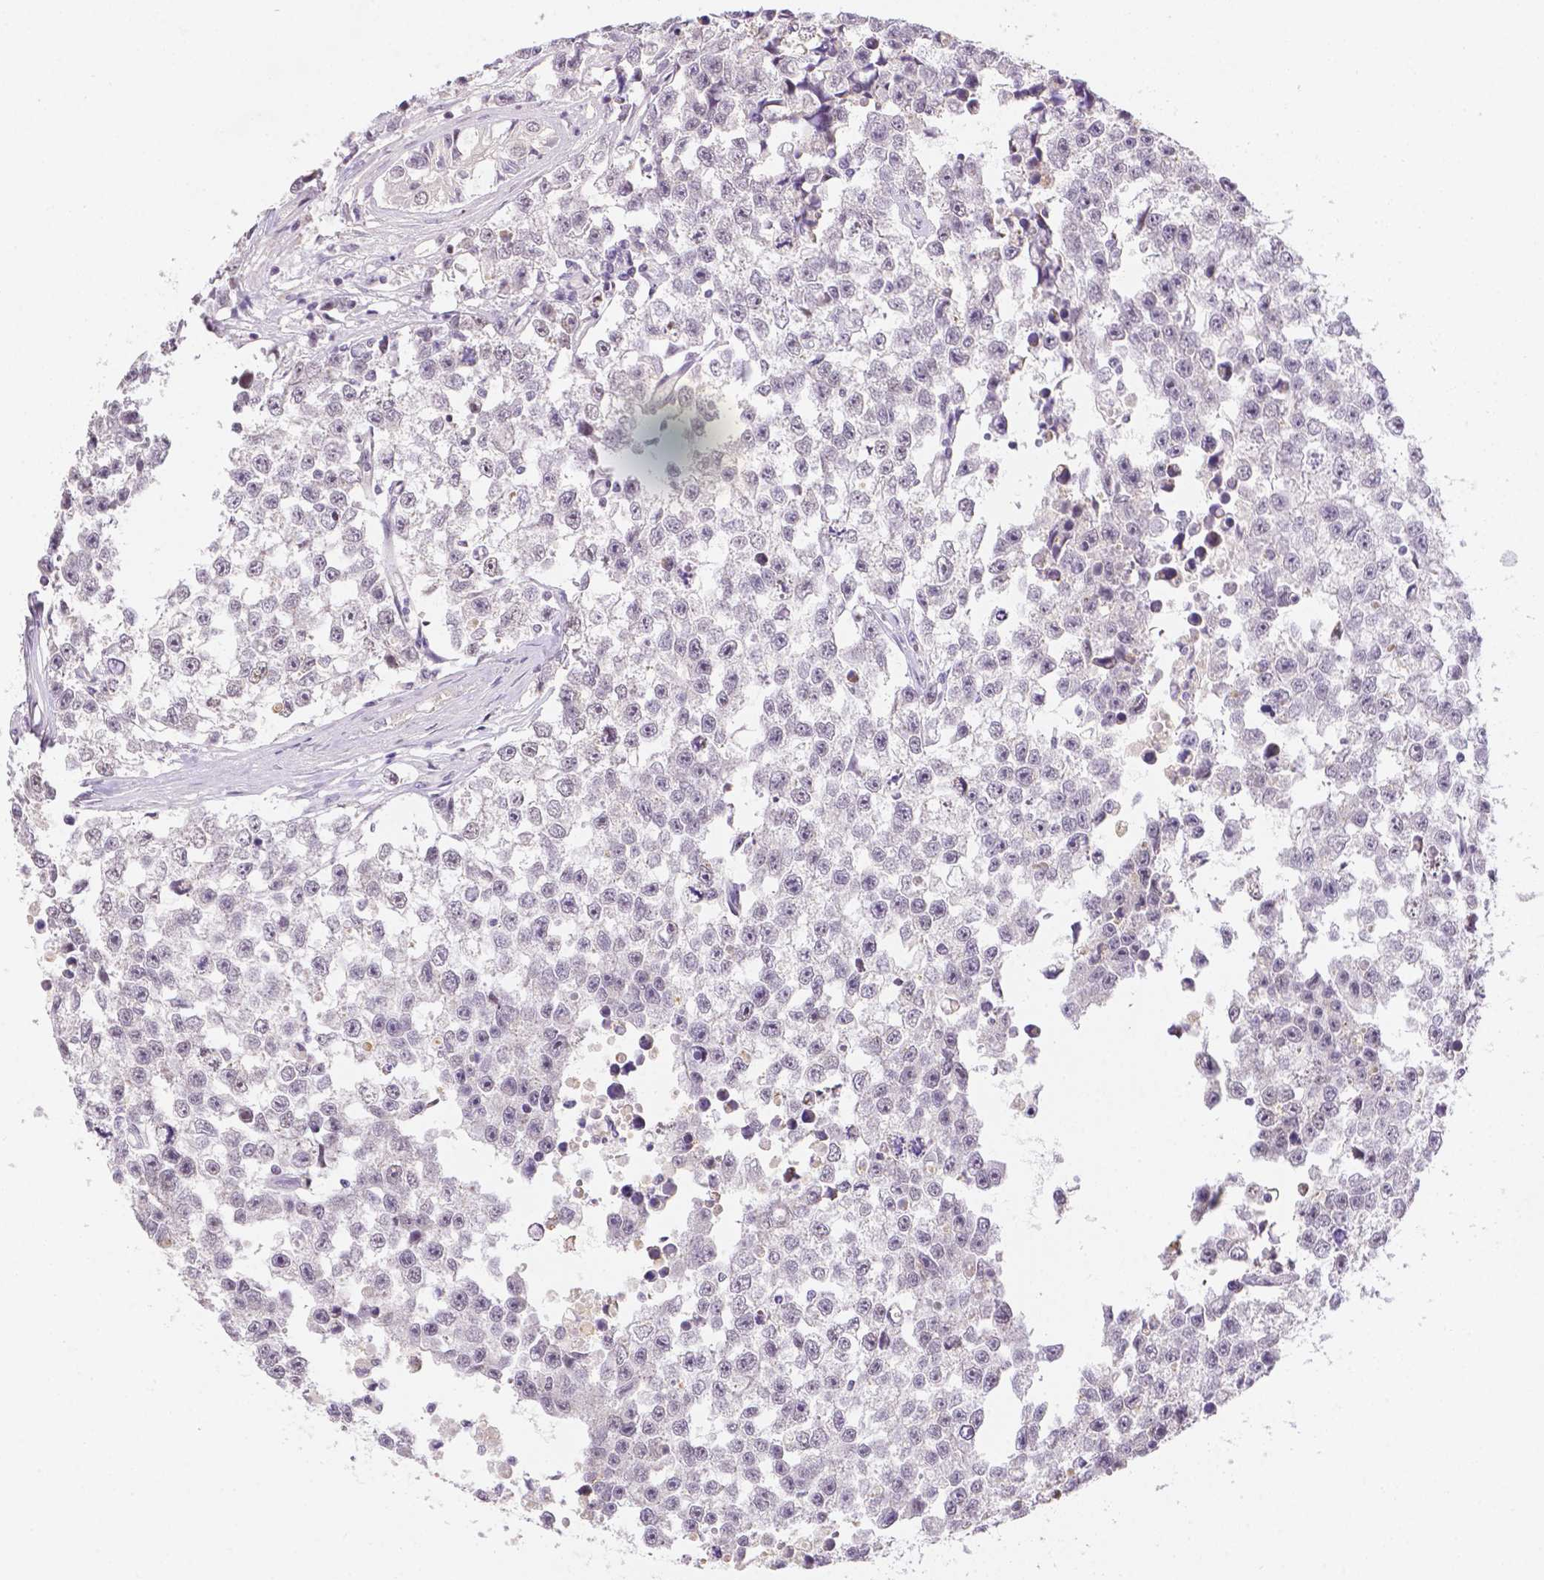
{"staining": {"intensity": "negative", "quantity": "none", "location": "none"}, "tissue": "testis cancer", "cell_type": "Tumor cells", "image_type": "cancer", "snomed": [{"axis": "morphology", "description": "Seminoma, NOS"}, {"axis": "topography", "description": "Testis"}], "caption": "DAB immunohistochemical staining of testis cancer exhibits no significant positivity in tumor cells.", "gene": "ZNF280B", "patient": {"sex": "male", "age": 26}}